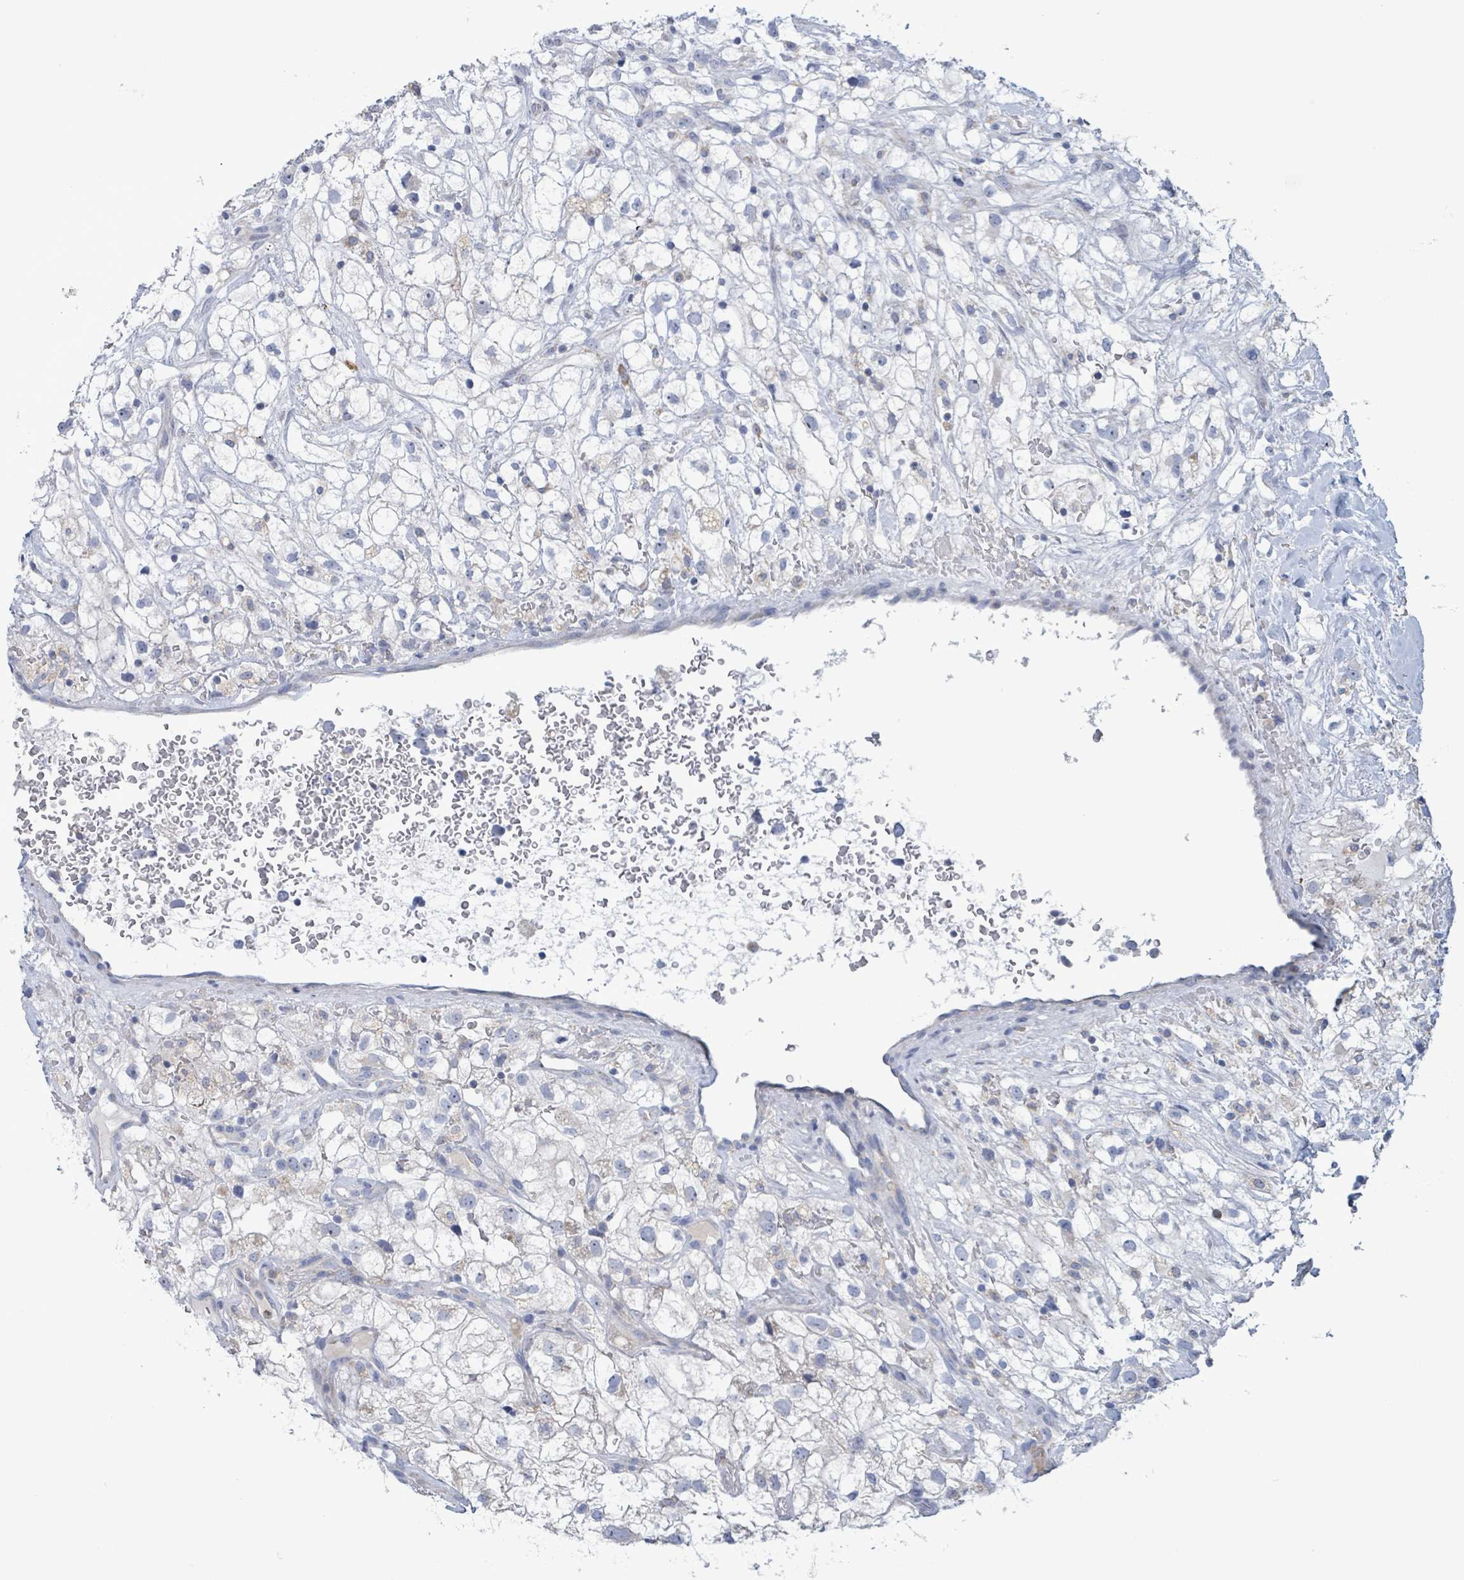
{"staining": {"intensity": "negative", "quantity": "none", "location": "none"}, "tissue": "renal cancer", "cell_type": "Tumor cells", "image_type": "cancer", "snomed": [{"axis": "morphology", "description": "Adenocarcinoma, NOS"}, {"axis": "topography", "description": "Kidney"}], "caption": "Immunohistochemistry (IHC) photomicrograph of human adenocarcinoma (renal) stained for a protein (brown), which reveals no positivity in tumor cells. (Stains: DAB (3,3'-diaminobenzidine) immunohistochemistry (IHC) with hematoxylin counter stain, Microscopy: brightfield microscopy at high magnification).", "gene": "AKR1C4", "patient": {"sex": "male", "age": 59}}